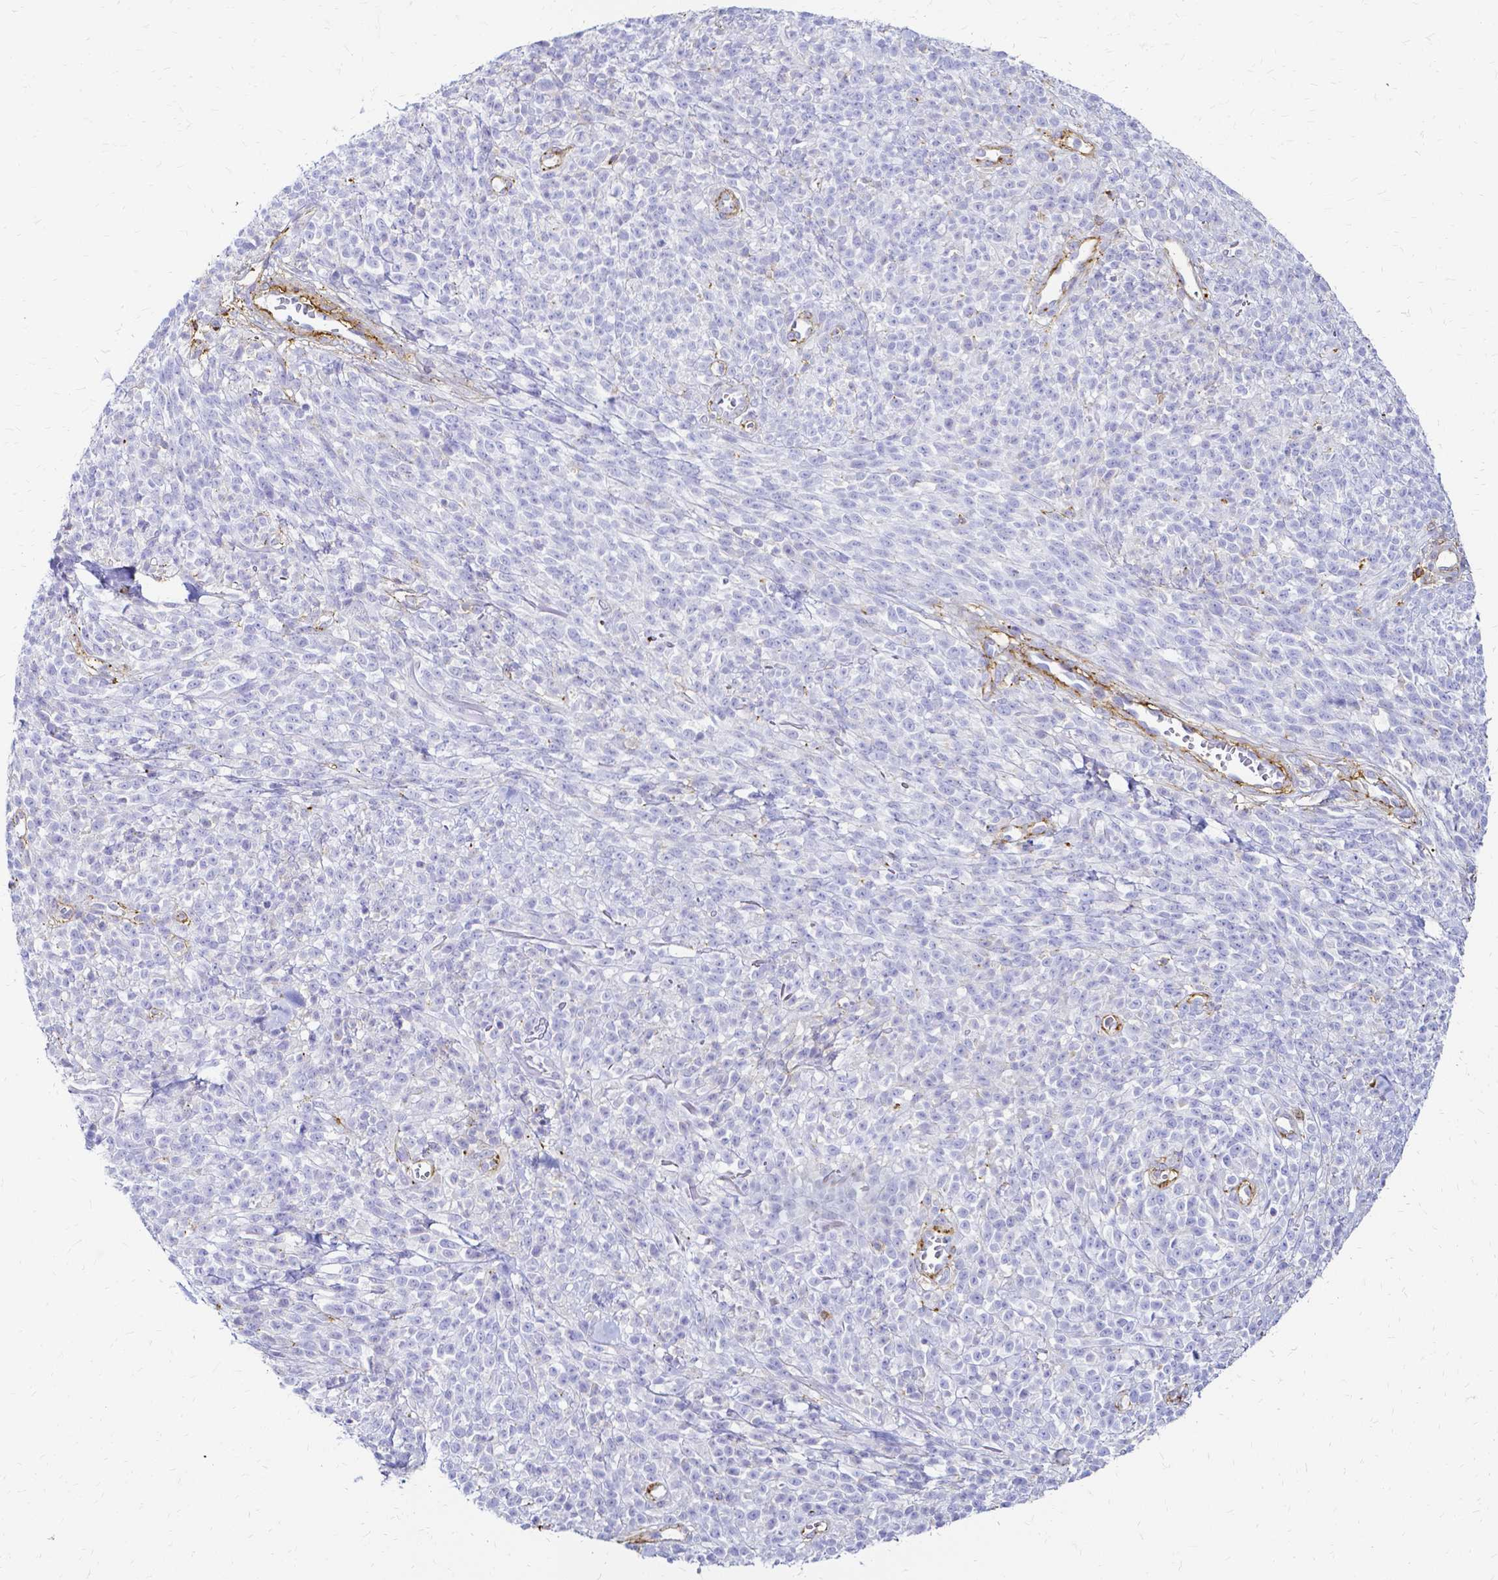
{"staining": {"intensity": "negative", "quantity": "none", "location": "none"}, "tissue": "melanoma", "cell_type": "Tumor cells", "image_type": "cancer", "snomed": [{"axis": "morphology", "description": "Malignant melanoma, NOS"}, {"axis": "topography", "description": "Skin"}, {"axis": "topography", "description": "Skin of trunk"}], "caption": "Malignant melanoma was stained to show a protein in brown. There is no significant staining in tumor cells.", "gene": "HSPA12A", "patient": {"sex": "male", "age": 74}}